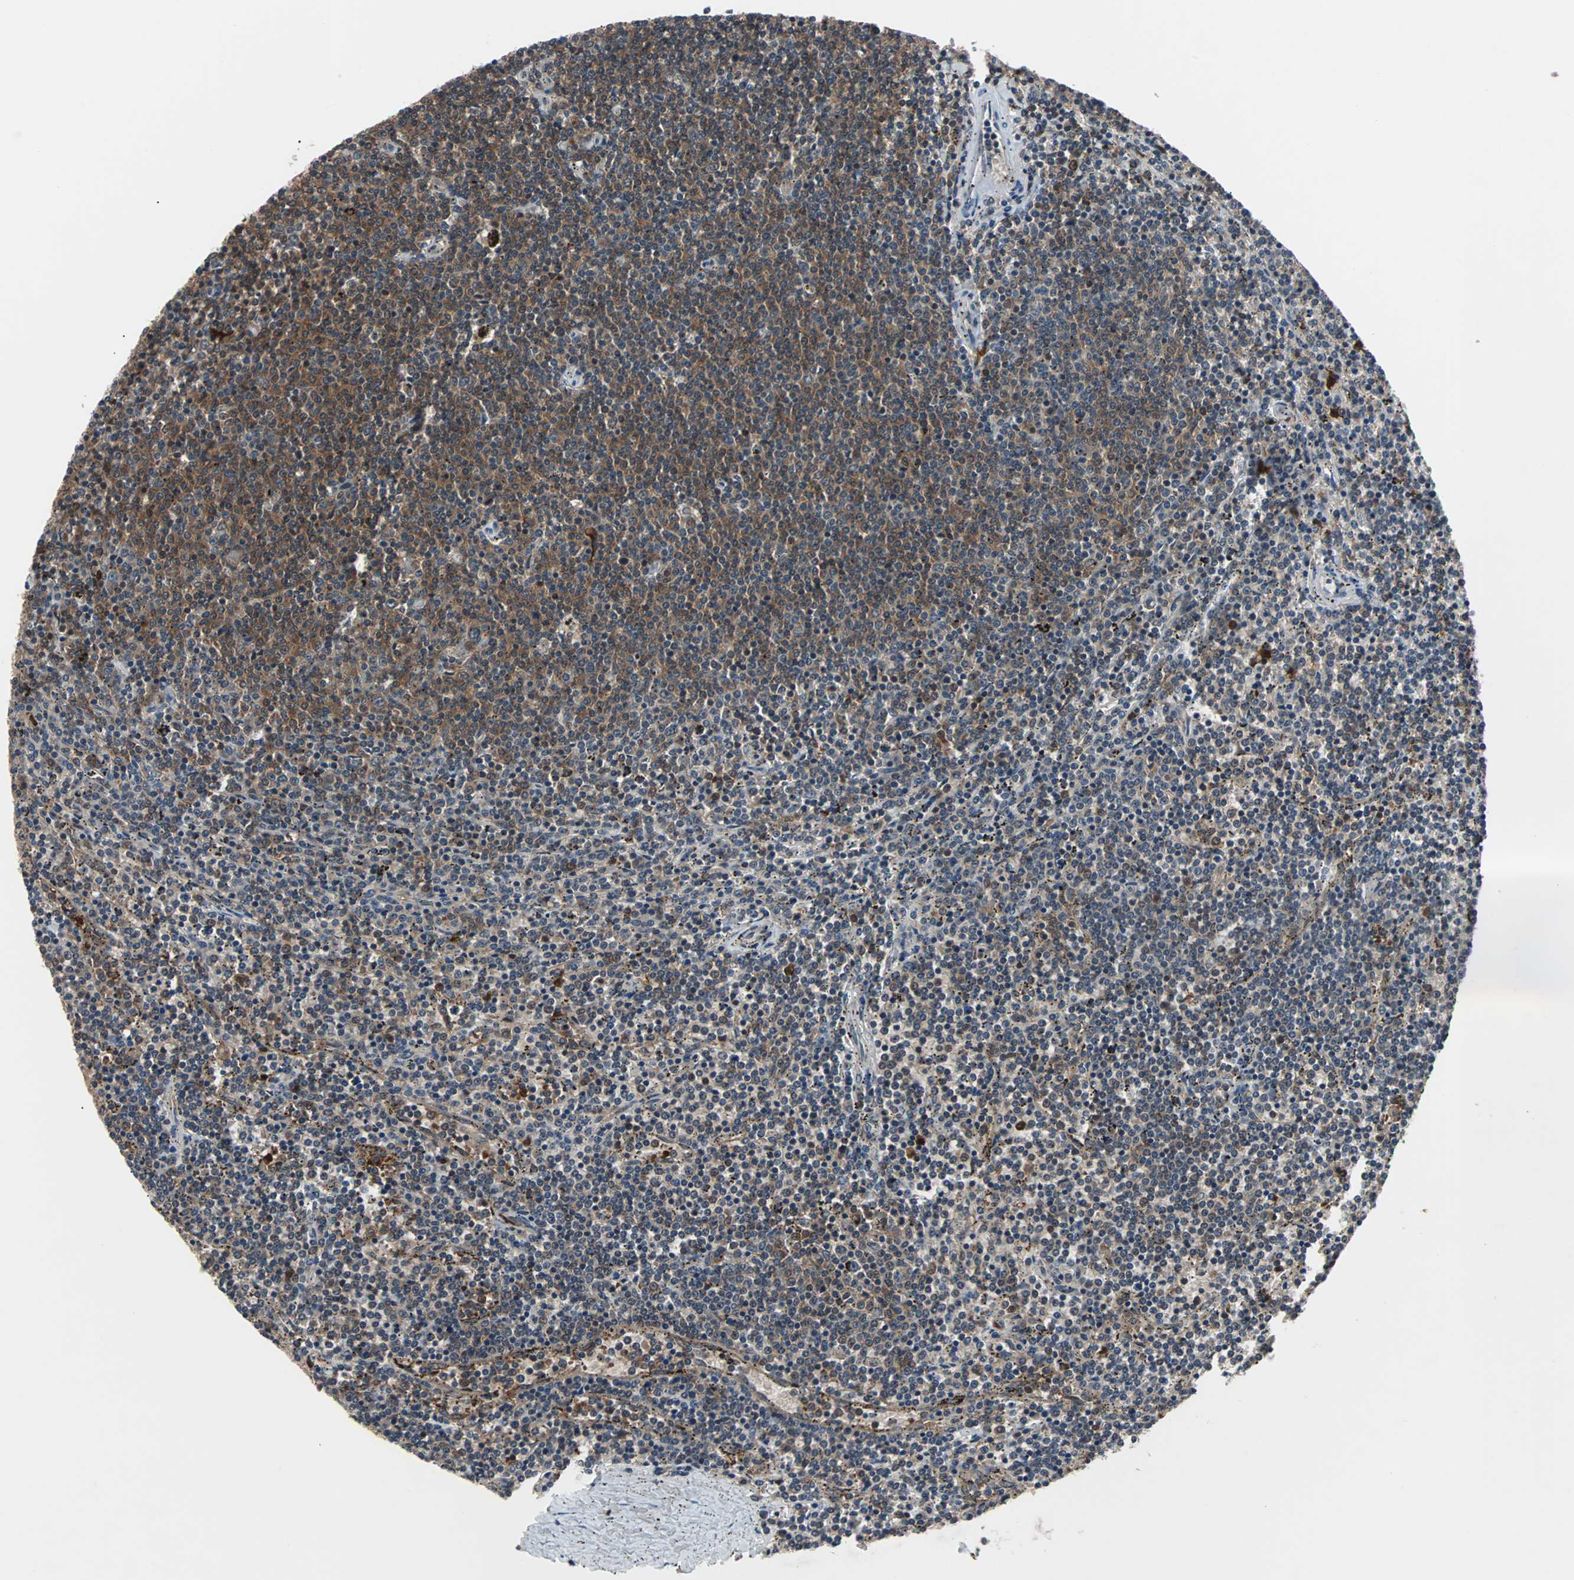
{"staining": {"intensity": "moderate", "quantity": ">75%", "location": "cytoplasmic/membranous"}, "tissue": "lymphoma", "cell_type": "Tumor cells", "image_type": "cancer", "snomed": [{"axis": "morphology", "description": "Malignant lymphoma, non-Hodgkin's type, Low grade"}, {"axis": "topography", "description": "Spleen"}], "caption": "Low-grade malignant lymphoma, non-Hodgkin's type was stained to show a protein in brown. There is medium levels of moderate cytoplasmic/membranous expression in approximately >75% of tumor cells. (DAB IHC, brown staining for protein, blue staining for nuclei).", "gene": "PAK1", "patient": {"sex": "female", "age": 50}}